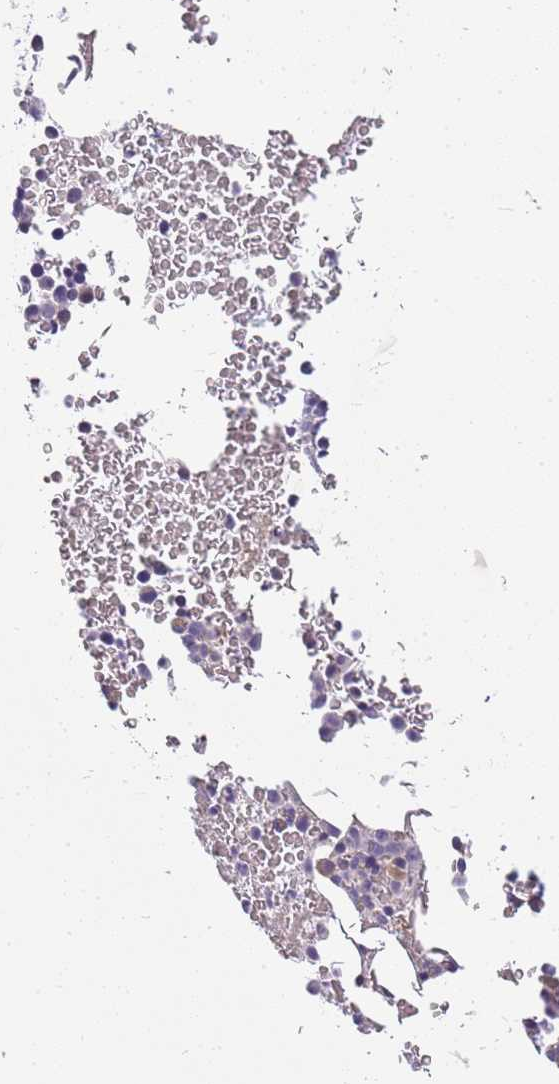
{"staining": {"intensity": "negative", "quantity": "none", "location": "none"}, "tissue": "bone marrow", "cell_type": "Hematopoietic cells", "image_type": "normal", "snomed": [{"axis": "morphology", "description": "Normal tissue, NOS"}, {"axis": "morphology", "description": "Inflammation, NOS"}, {"axis": "topography", "description": "Bone marrow"}], "caption": "An immunohistochemistry histopathology image of unremarkable bone marrow is shown. There is no staining in hematopoietic cells of bone marrow. (DAB IHC with hematoxylin counter stain).", "gene": "CLBA1", "patient": {"sex": "female", "age": 78}}